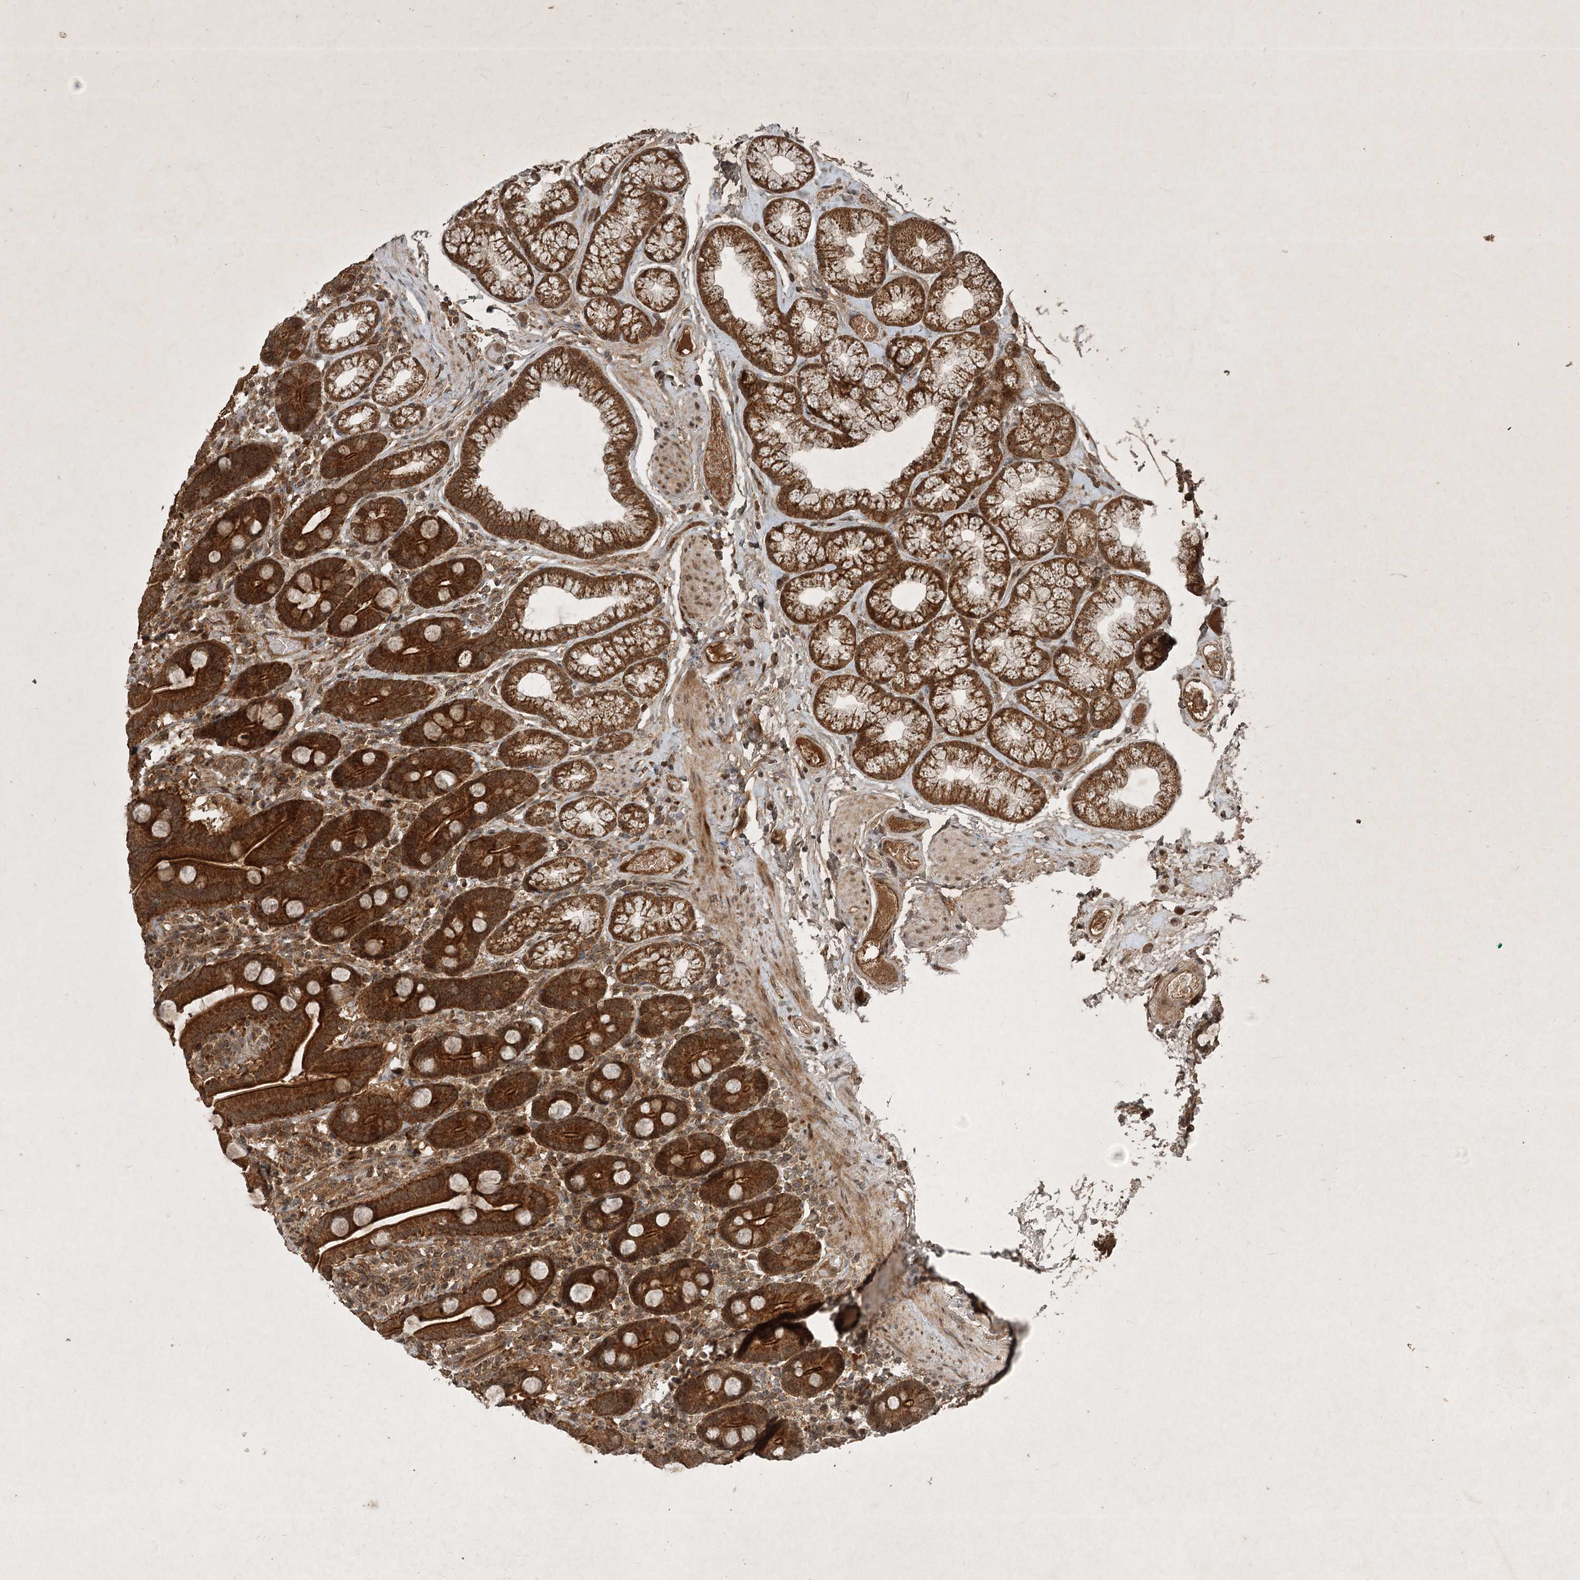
{"staining": {"intensity": "strong", "quantity": ">75%", "location": "cytoplasmic/membranous"}, "tissue": "duodenum", "cell_type": "Glandular cells", "image_type": "normal", "snomed": [{"axis": "morphology", "description": "Normal tissue, NOS"}, {"axis": "topography", "description": "Duodenum"}], "caption": "DAB immunohistochemical staining of unremarkable human duodenum displays strong cytoplasmic/membranous protein expression in about >75% of glandular cells.", "gene": "UNC93A", "patient": {"sex": "male", "age": 55}}